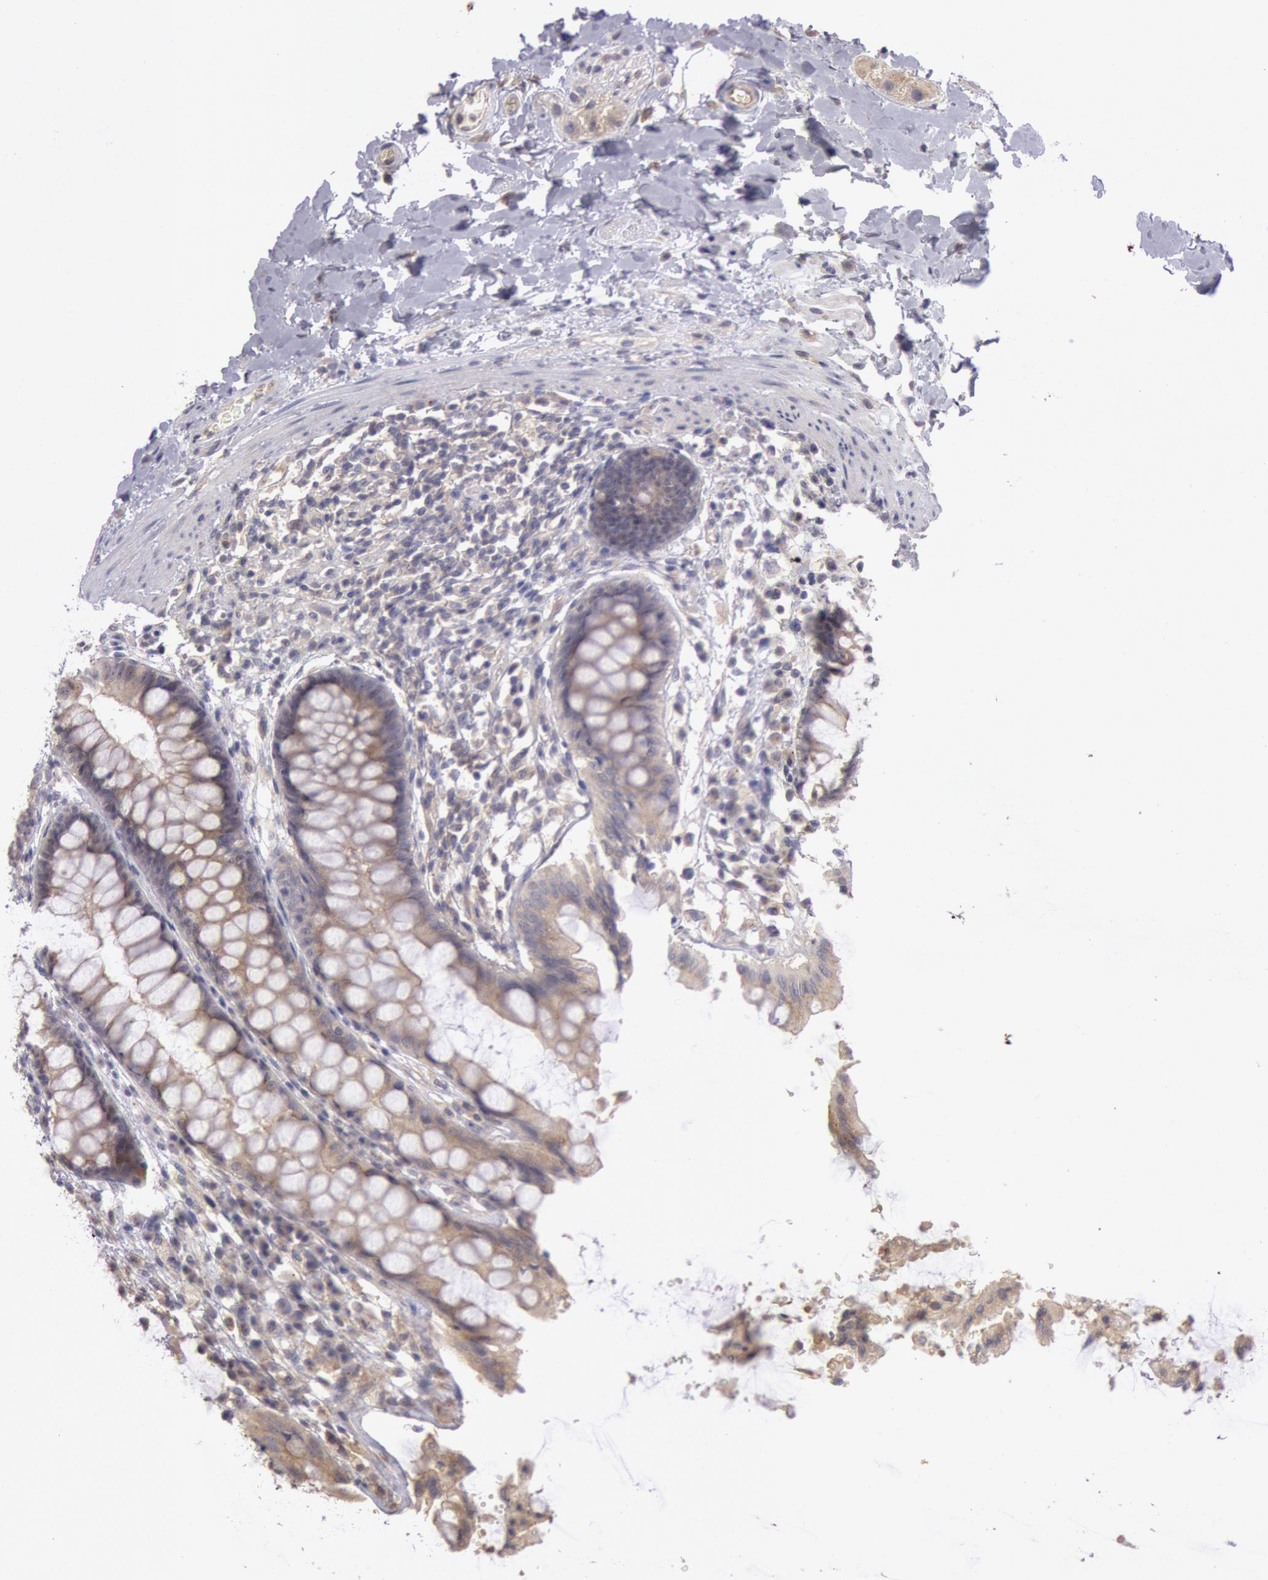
{"staining": {"intensity": "negative", "quantity": "none", "location": "none"}, "tissue": "rectum", "cell_type": "Glandular cells", "image_type": "normal", "snomed": [{"axis": "morphology", "description": "Normal tissue, NOS"}, {"axis": "topography", "description": "Rectum"}], "caption": "DAB (3,3'-diaminobenzidine) immunohistochemical staining of unremarkable rectum displays no significant positivity in glandular cells. Brightfield microscopy of immunohistochemistry (IHC) stained with DAB (brown) and hematoxylin (blue), captured at high magnification.", "gene": "AMOTL1", "patient": {"sex": "female", "age": 46}}